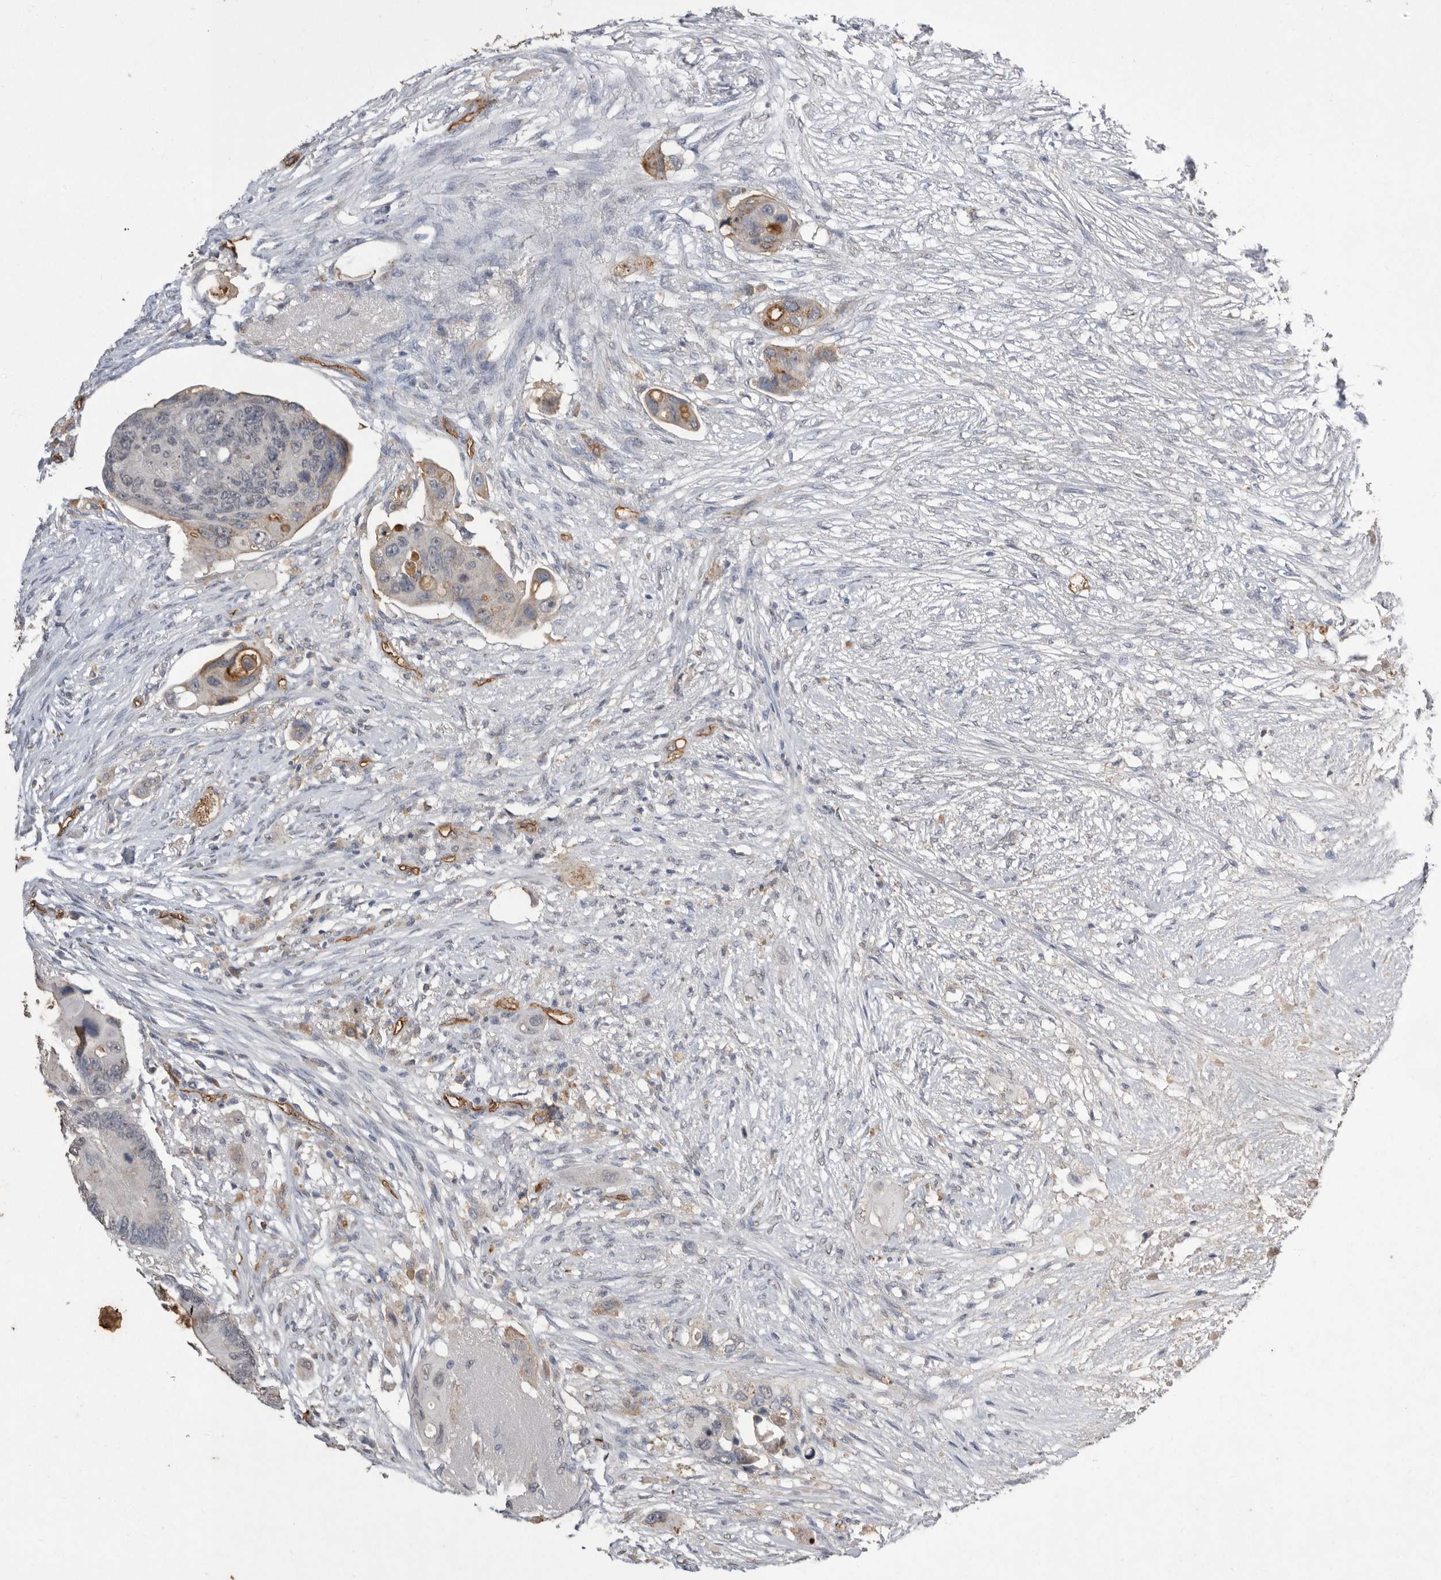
{"staining": {"intensity": "negative", "quantity": "none", "location": "none"}, "tissue": "colorectal cancer", "cell_type": "Tumor cells", "image_type": "cancer", "snomed": [{"axis": "morphology", "description": "Adenocarcinoma, NOS"}, {"axis": "topography", "description": "Colon"}], "caption": "Immunohistochemical staining of adenocarcinoma (colorectal) reveals no significant positivity in tumor cells.", "gene": "IL27", "patient": {"sex": "female", "age": 57}}